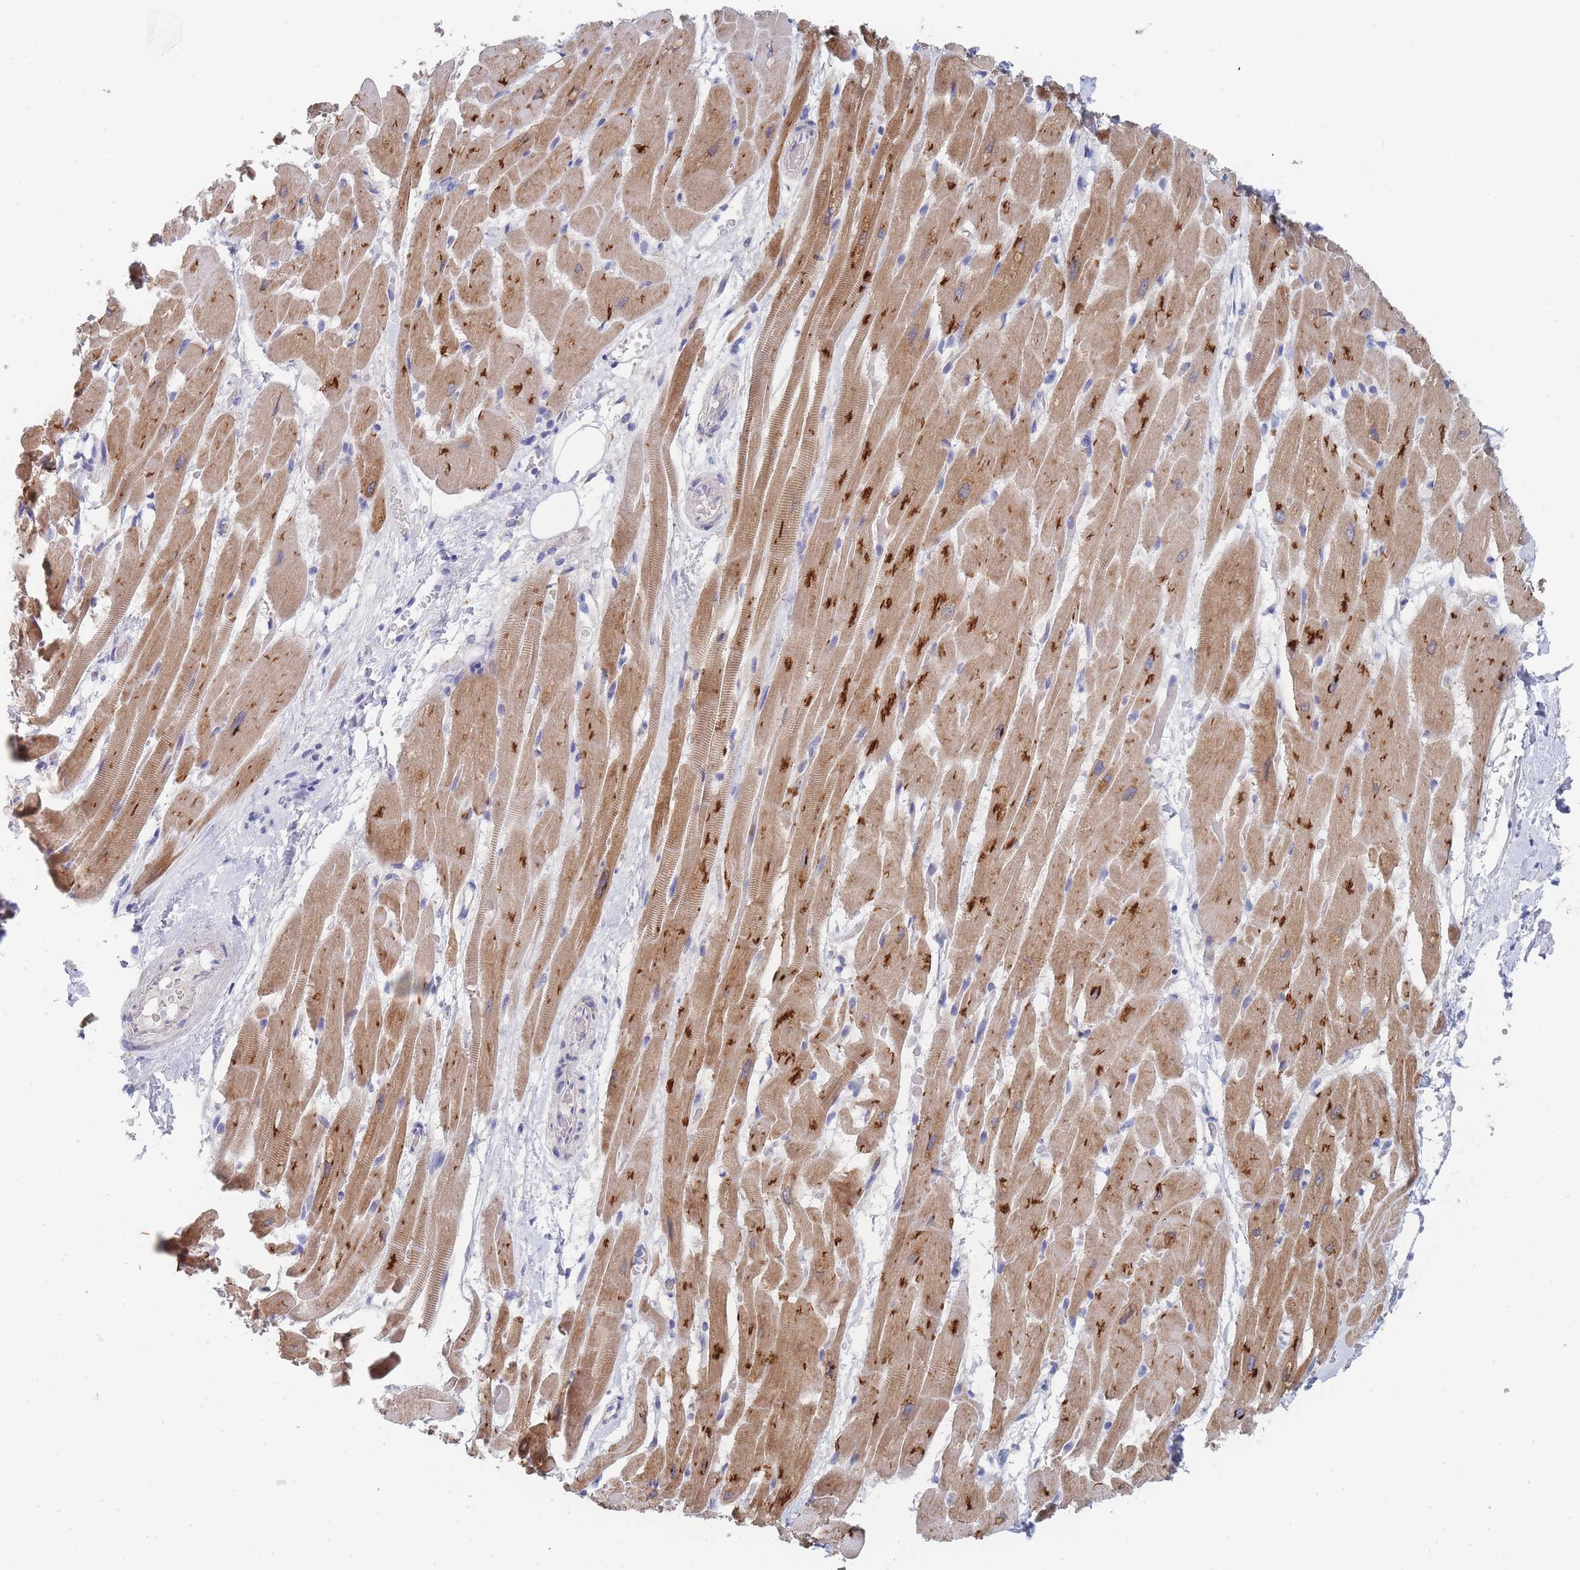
{"staining": {"intensity": "moderate", "quantity": "25%-75%", "location": "cytoplasmic/membranous"}, "tissue": "heart muscle", "cell_type": "Cardiomyocytes", "image_type": "normal", "snomed": [{"axis": "morphology", "description": "Normal tissue, NOS"}, {"axis": "topography", "description": "Heart"}], "caption": "High-power microscopy captured an IHC histopathology image of benign heart muscle, revealing moderate cytoplasmic/membranous expression in about 25%-75% of cardiomyocytes. (Stains: DAB in brown, nuclei in blue, Microscopy: brightfield microscopy at high magnification).", "gene": "ACAD11", "patient": {"sex": "male", "age": 37}}